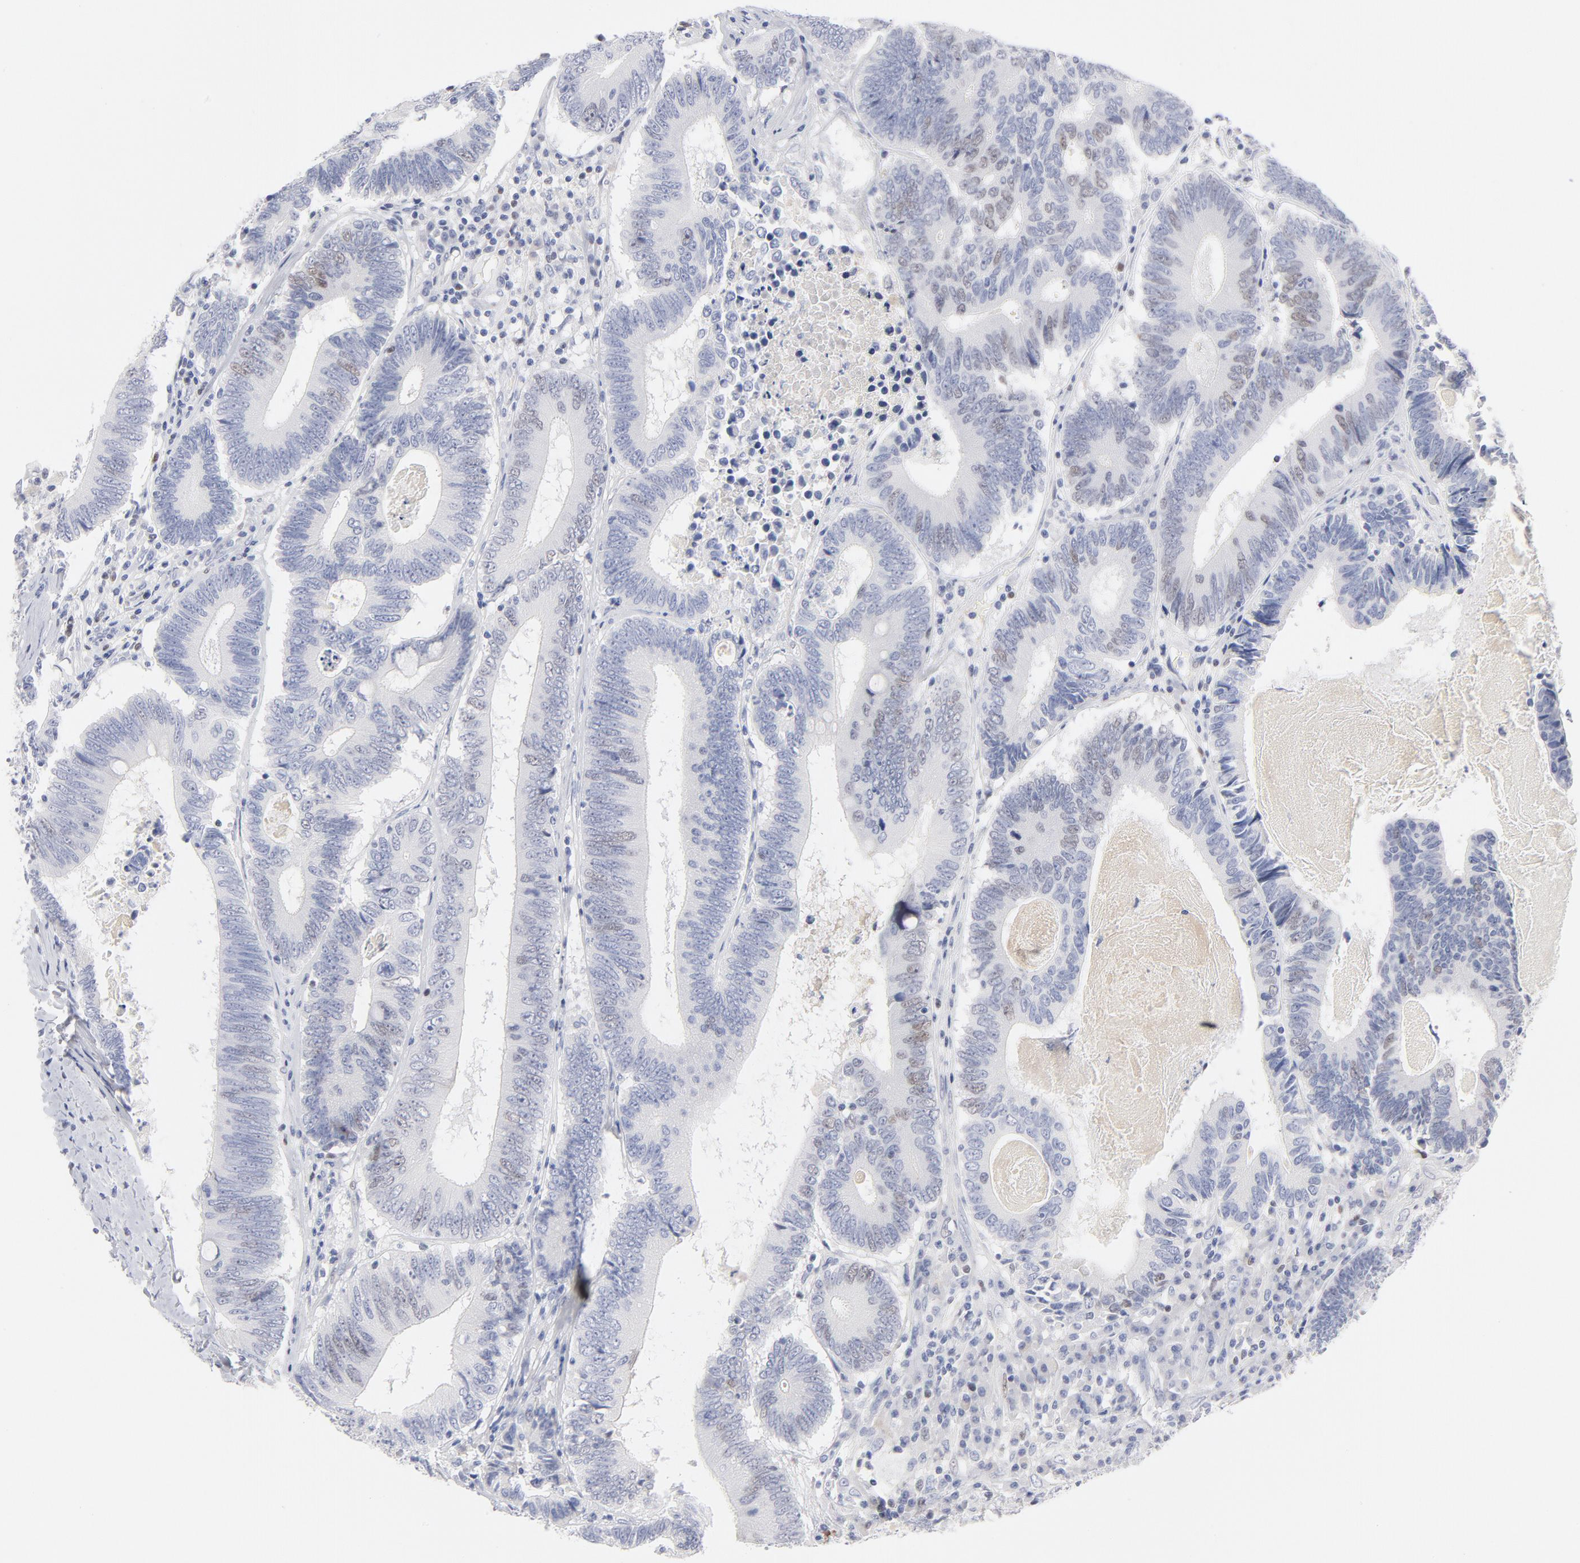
{"staining": {"intensity": "moderate", "quantity": "<25%", "location": "nuclear"}, "tissue": "colorectal cancer", "cell_type": "Tumor cells", "image_type": "cancer", "snomed": [{"axis": "morphology", "description": "Adenocarcinoma, NOS"}, {"axis": "topography", "description": "Colon"}], "caption": "The histopathology image shows staining of colorectal cancer (adenocarcinoma), revealing moderate nuclear protein expression (brown color) within tumor cells. (DAB IHC with brightfield microscopy, high magnification).", "gene": "MCM7", "patient": {"sex": "female", "age": 78}}